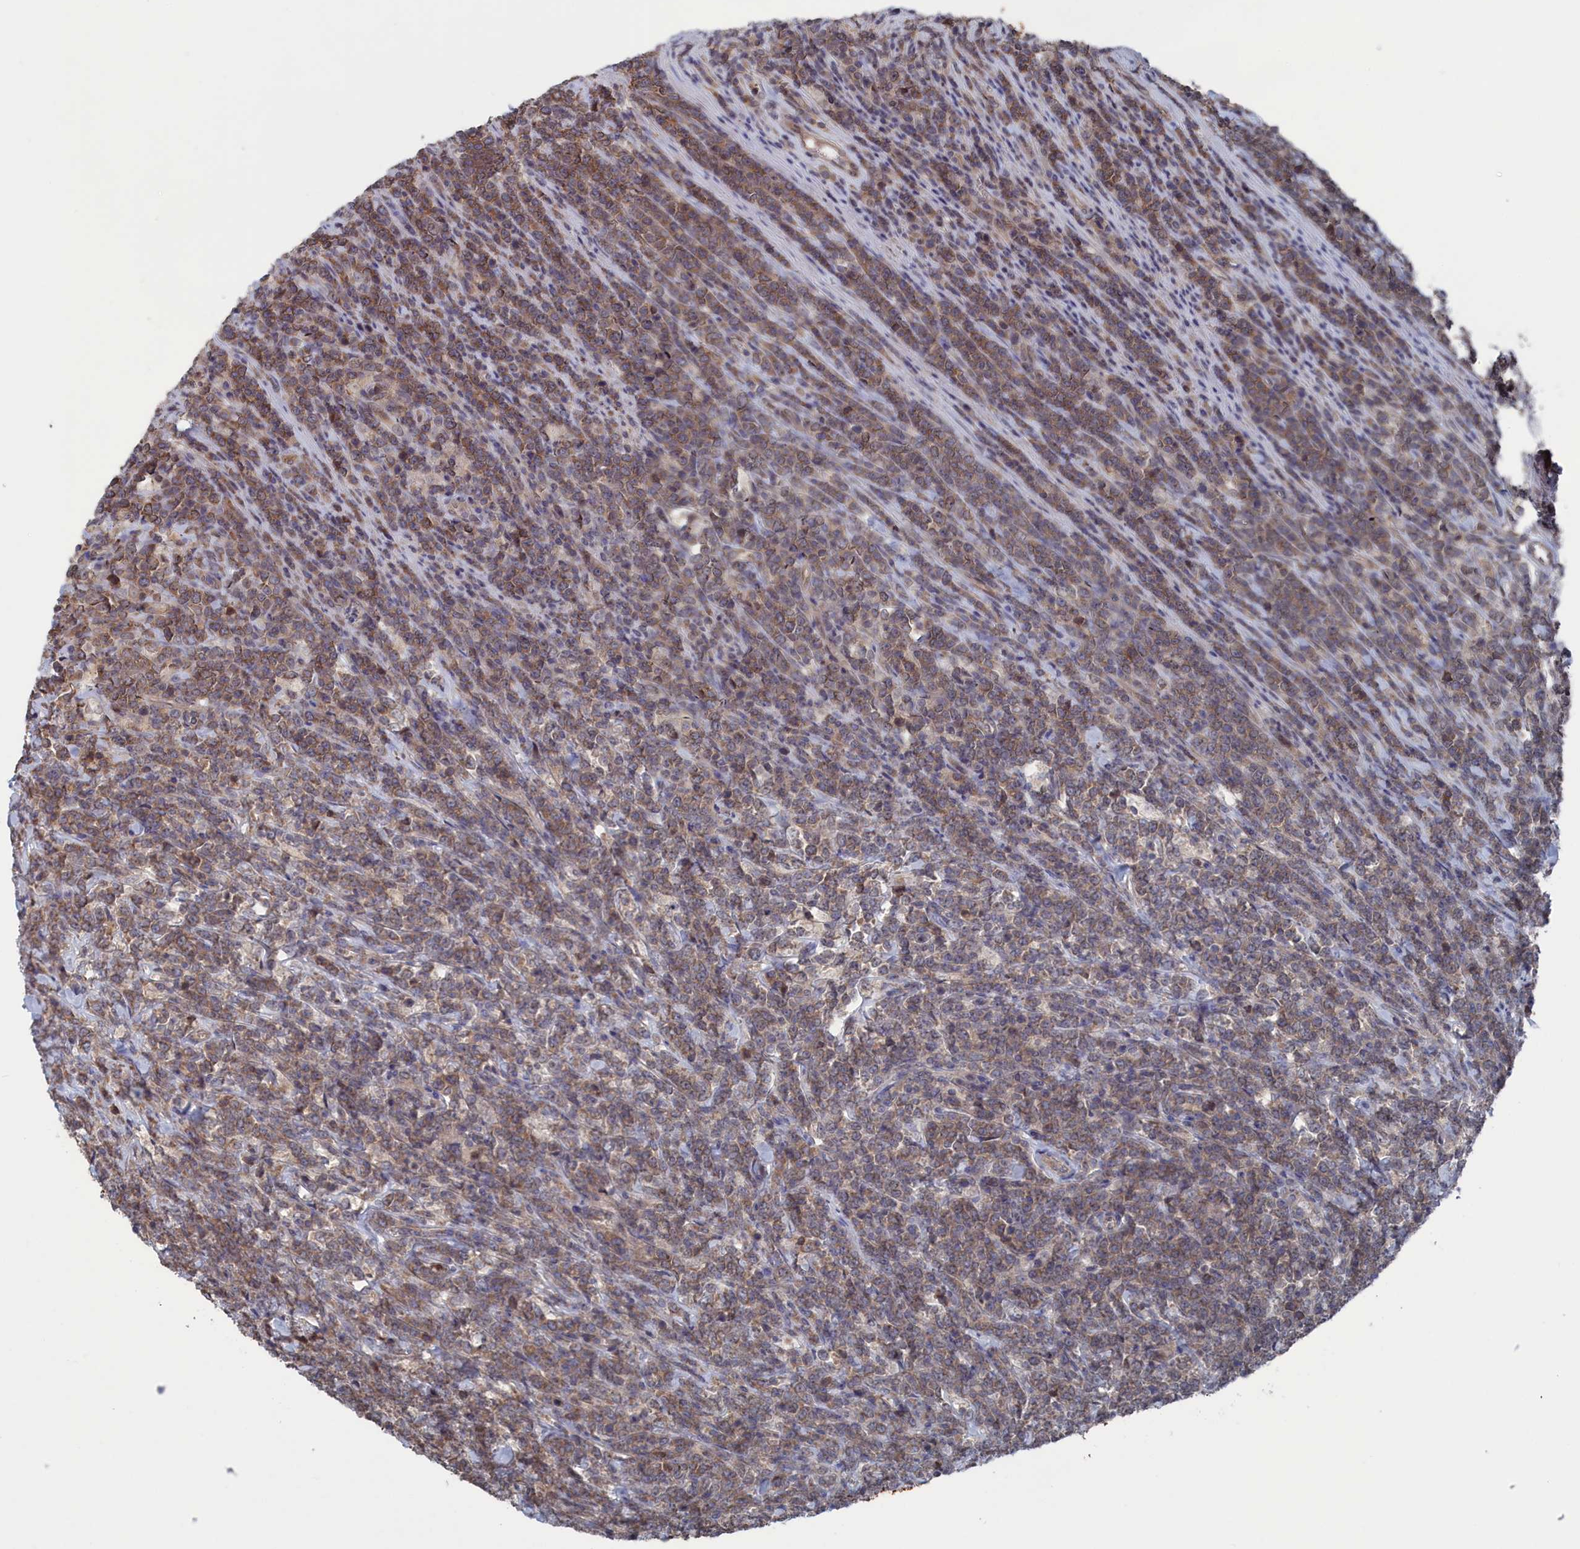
{"staining": {"intensity": "moderate", "quantity": ">75%", "location": "cytoplasmic/membranous"}, "tissue": "lymphoma", "cell_type": "Tumor cells", "image_type": "cancer", "snomed": [{"axis": "morphology", "description": "Malignant lymphoma, non-Hodgkin's type, High grade"}, {"axis": "topography", "description": "Small intestine"}], "caption": "Lymphoma stained with a brown dye exhibits moderate cytoplasmic/membranous positive expression in approximately >75% of tumor cells.", "gene": "NUTF2", "patient": {"sex": "male", "age": 8}}